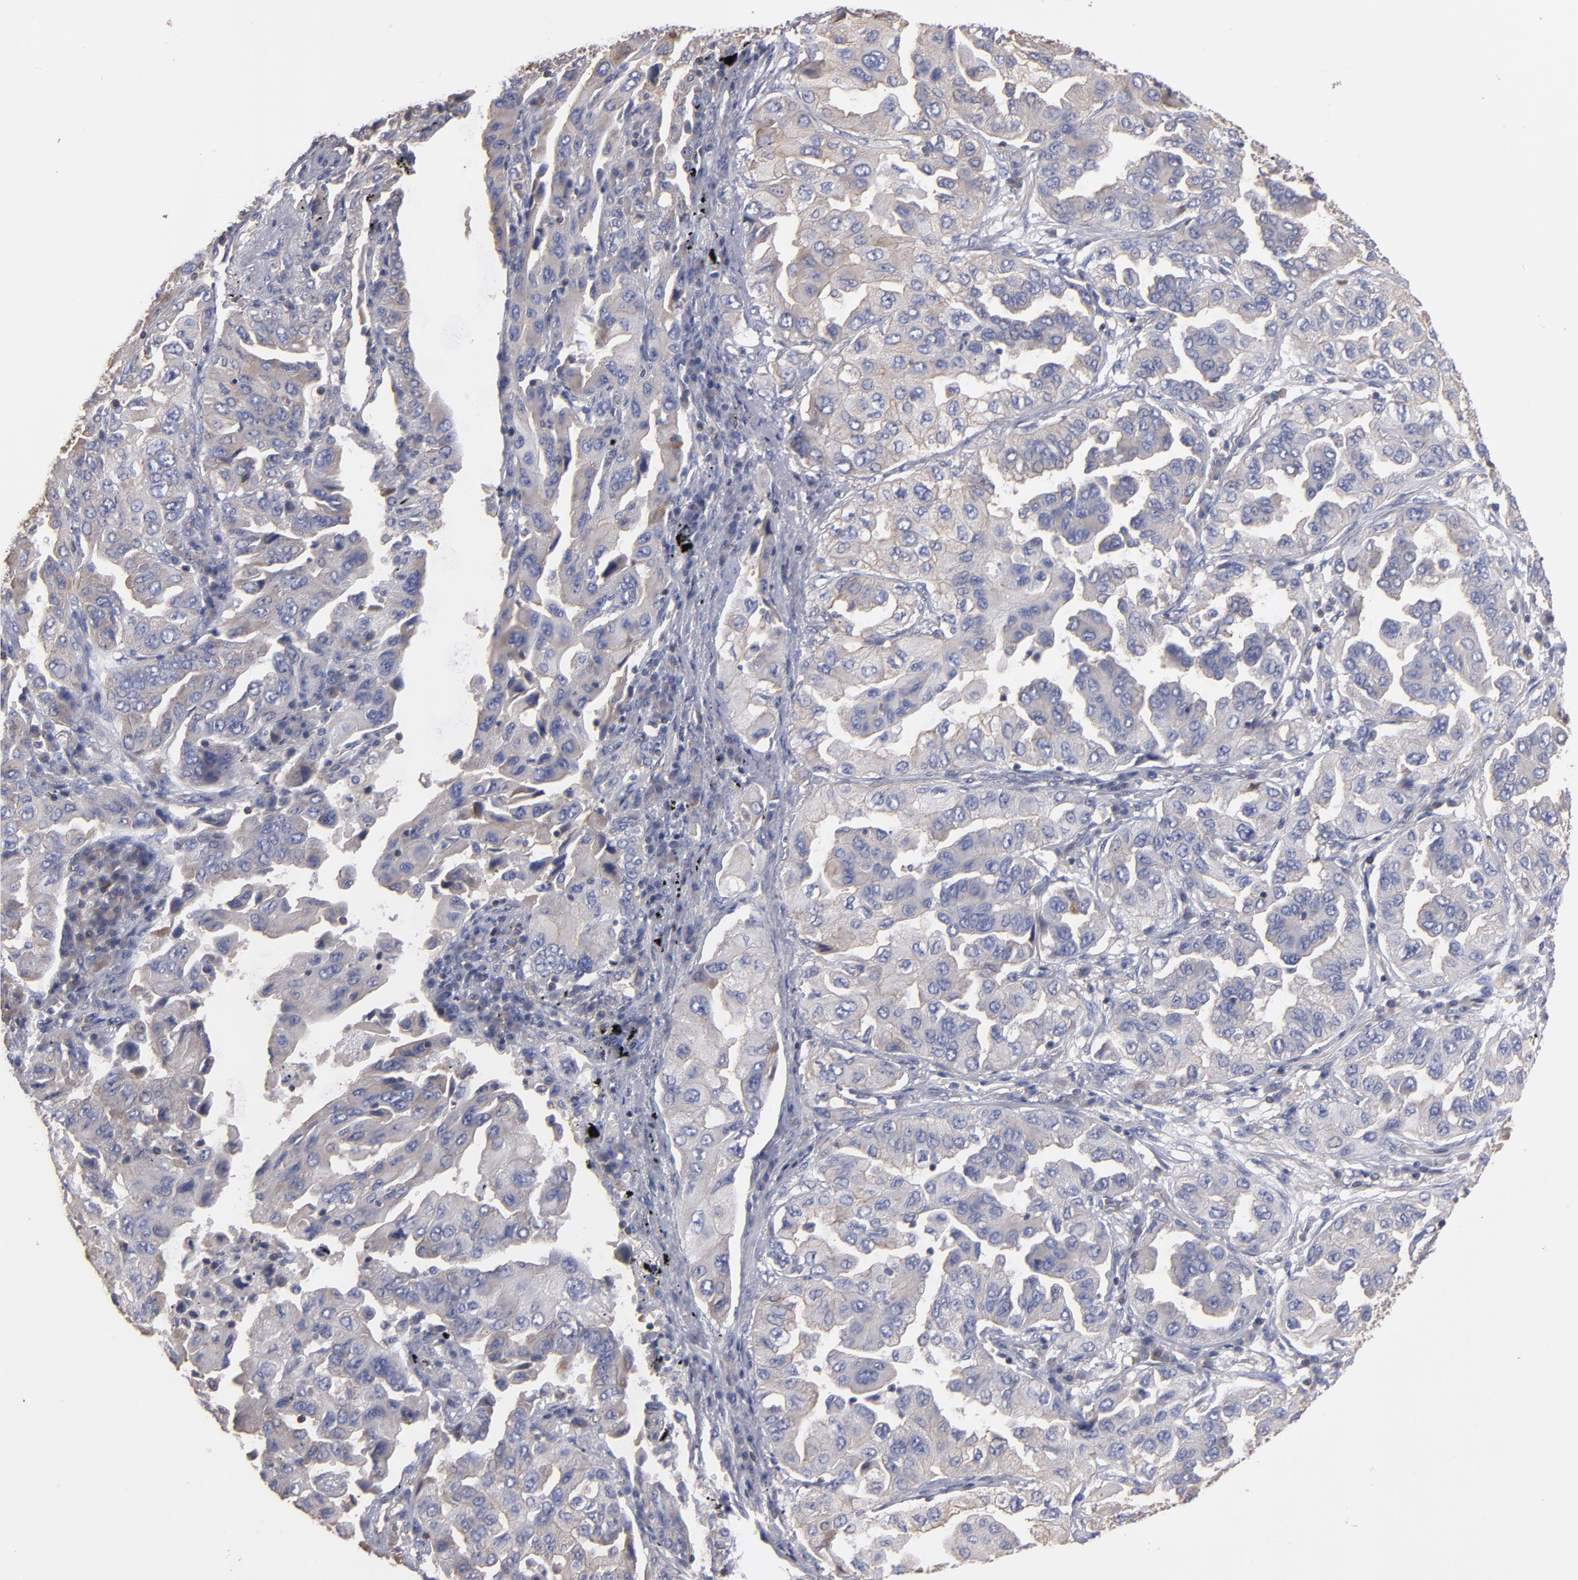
{"staining": {"intensity": "weak", "quantity": "<25%", "location": "cytoplasmic/membranous"}, "tissue": "lung cancer", "cell_type": "Tumor cells", "image_type": "cancer", "snomed": [{"axis": "morphology", "description": "Adenocarcinoma, NOS"}, {"axis": "topography", "description": "Lung"}], "caption": "Lung cancer (adenocarcinoma) was stained to show a protein in brown. There is no significant positivity in tumor cells.", "gene": "ESYT2", "patient": {"sex": "female", "age": 65}}